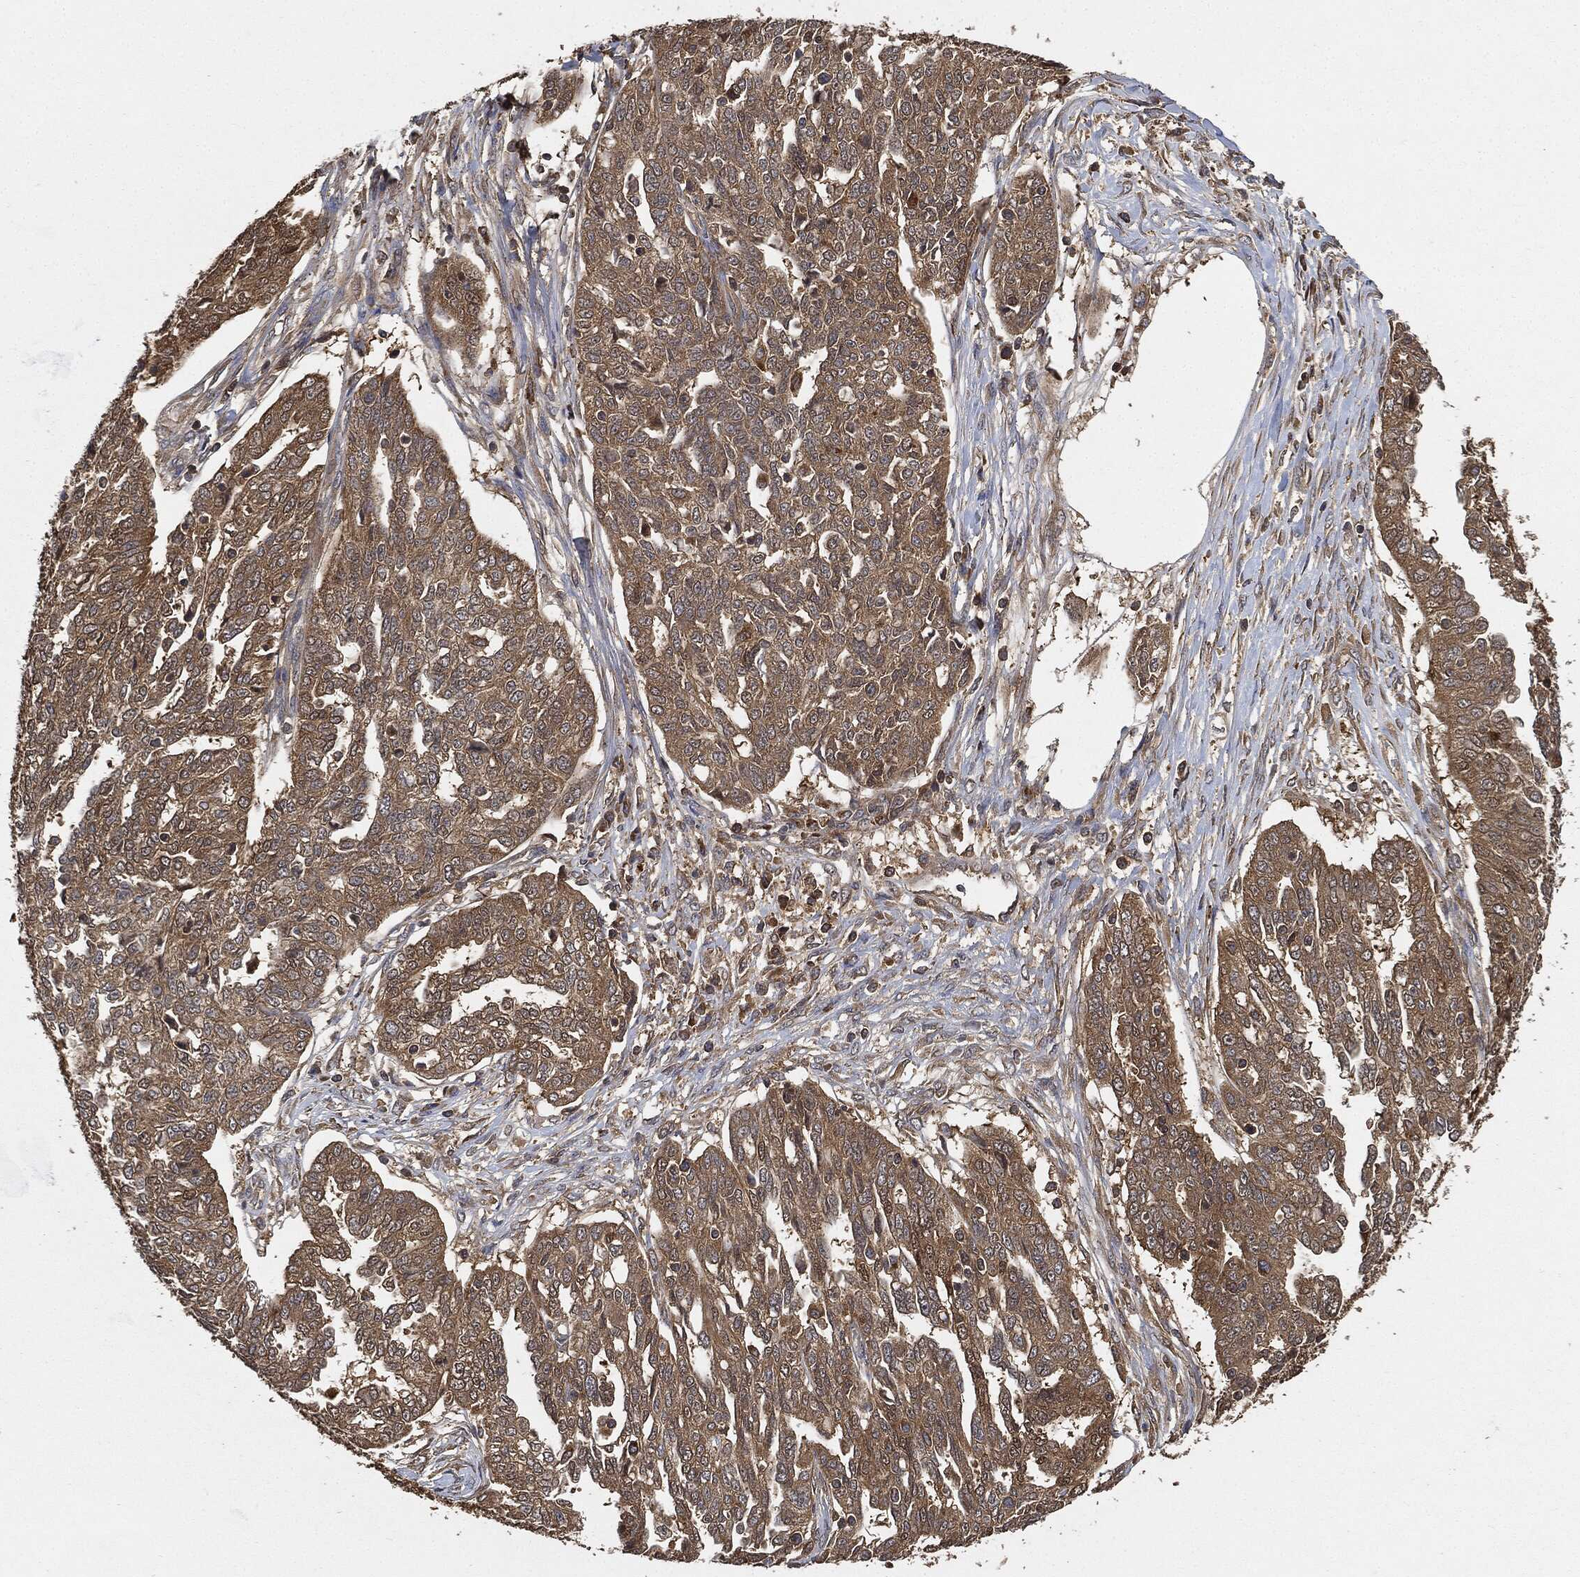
{"staining": {"intensity": "weak", "quantity": "25%-75%", "location": "cytoplasmic/membranous"}, "tissue": "ovarian cancer", "cell_type": "Tumor cells", "image_type": "cancer", "snomed": [{"axis": "morphology", "description": "Cystadenocarcinoma, serous, NOS"}, {"axis": "topography", "description": "Ovary"}], "caption": "A brown stain highlights weak cytoplasmic/membranous positivity of a protein in human ovarian cancer tumor cells. The staining is performed using DAB (3,3'-diaminobenzidine) brown chromogen to label protein expression. The nuclei are counter-stained blue using hematoxylin.", "gene": "BRAF", "patient": {"sex": "female", "age": 67}}